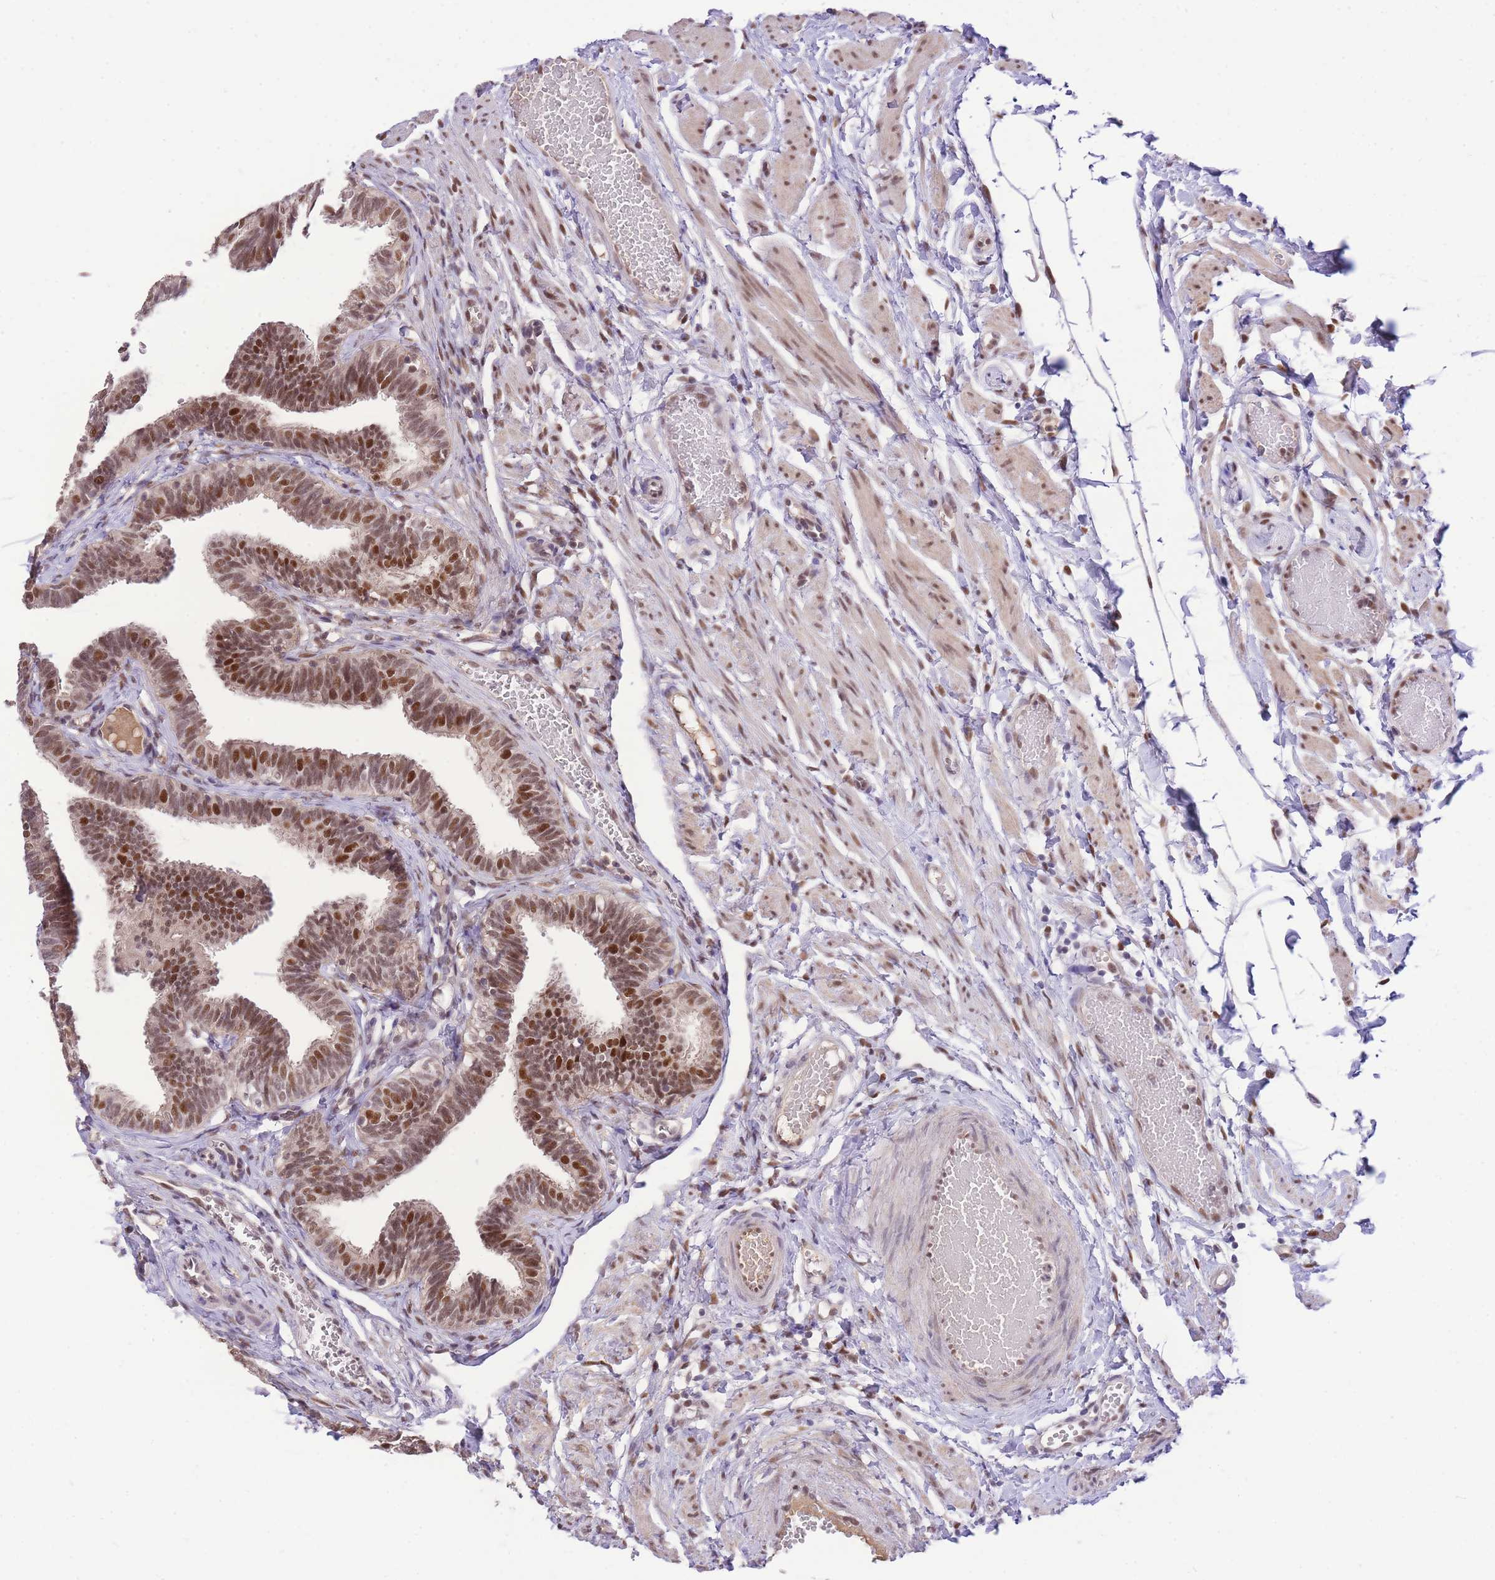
{"staining": {"intensity": "moderate", "quantity": ">75%", "location": "nuclear"}, "tissue": "fallopian tube", "cell_type": "Glandular cells", "image_type": "normal", "snomed": [{"axis": "morphology", "description": "Normal tissue, NOS"}, {"axis": "topography", "description": "Fallopian tube"}, {"axis": "topography", "description": "Ovary"}], "caption": "This image displays benign fallopian tube stained with IHC to label a protein in brown. The nuclear of glandular cells show moderate positivity for the protein. Nuclei are counter-stained blue.", "gene": "UBXN7", "patient": {"sex": "female", "age": 23}}